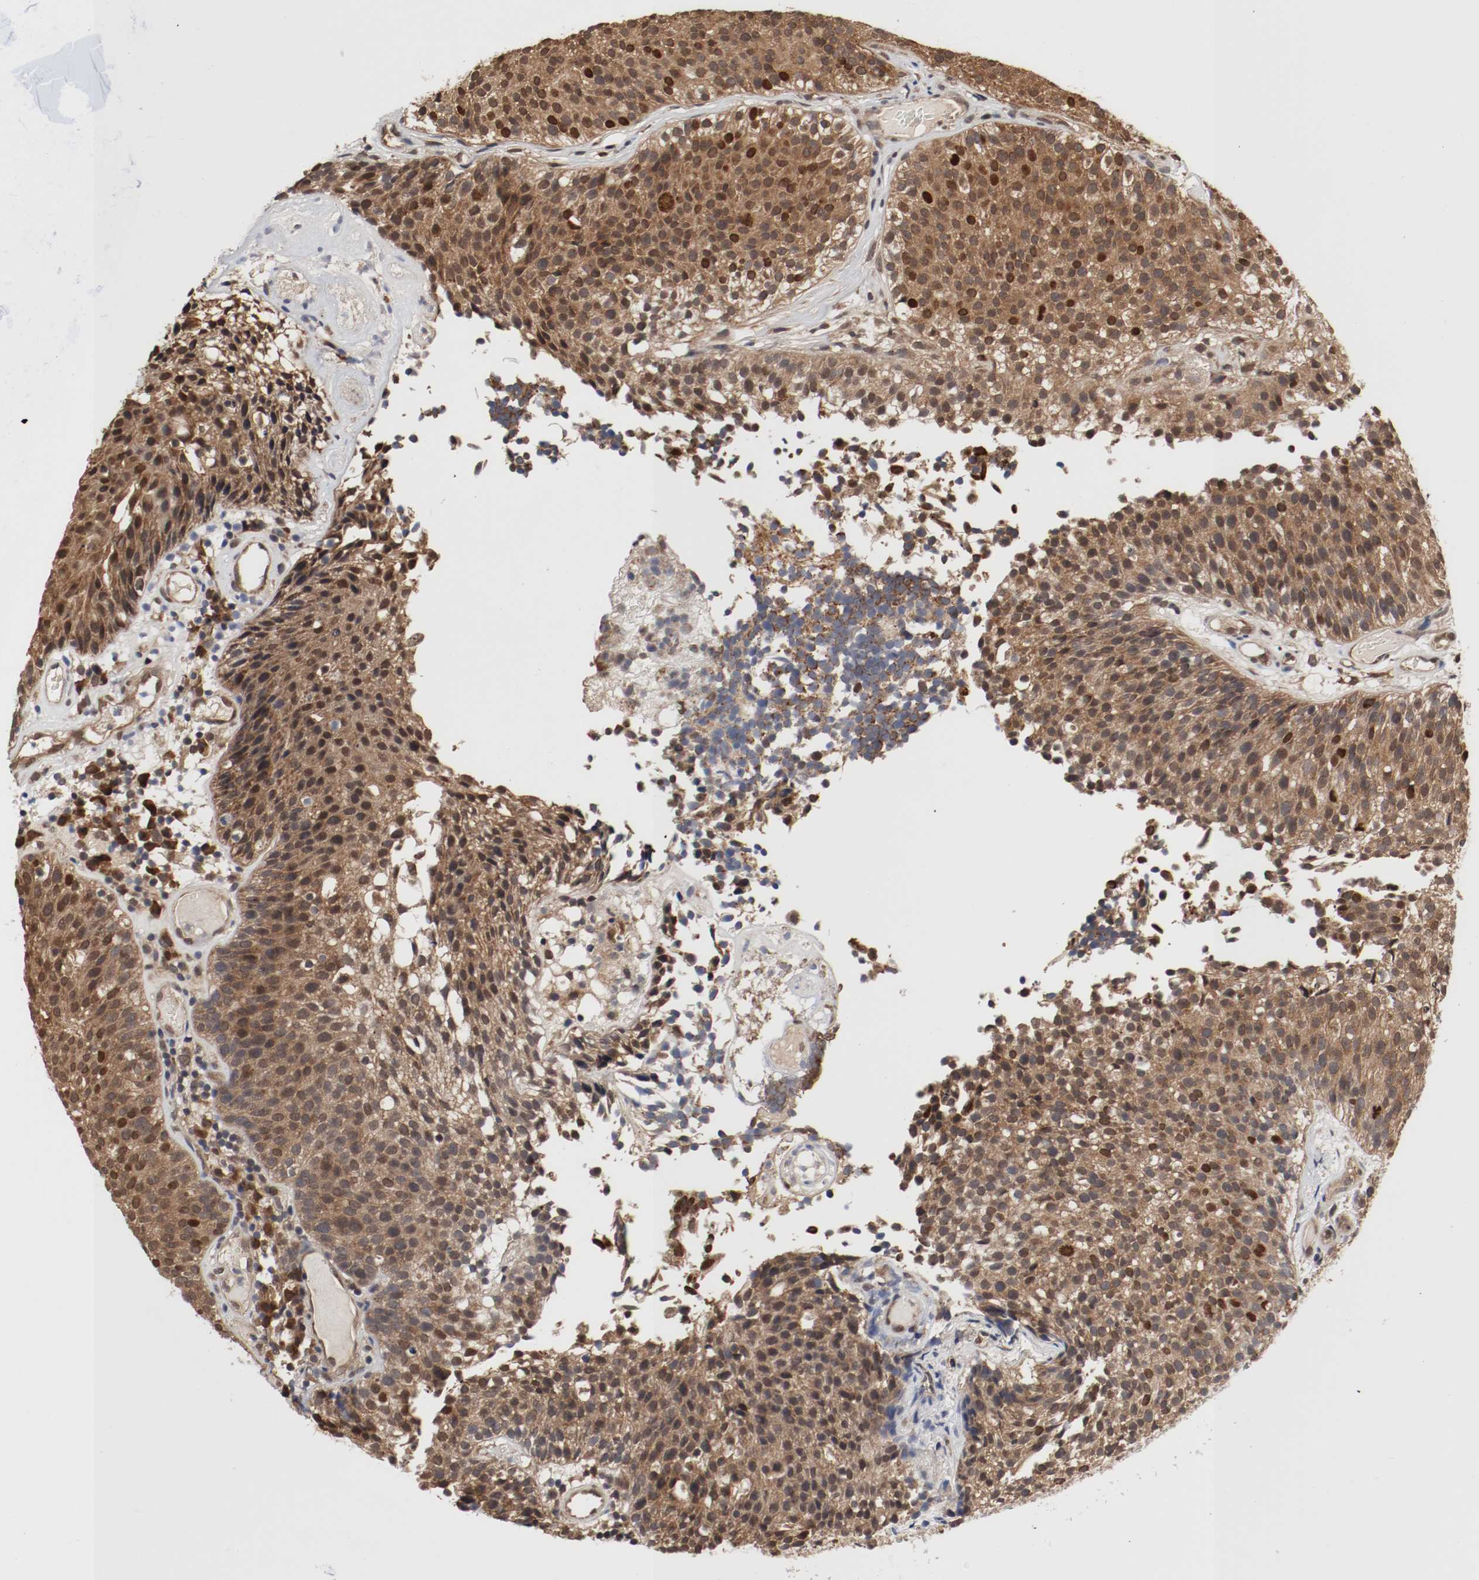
{"staining": {"intensity": "moderate", "quantity": ">75%", "location": "cytoplasmic/membranous,nuclear"}, "tissue": "urothelial cancer", "cell_type": "Tumor cells", "image_type": "cancer", "snomed": [{"axis": "morphology", "description": "Urothelial carcinoma, Low grade"}, {"axis": "topography", "description": "Urinary bladder"}], "caption": "Human urothelial carcinoma (low-grade) stained for a protein (brown) demonstrates moderate cytoplasmic/membranous and nuclear positive positivity in about >75% of tumor cells.", "gene": "AFG3L2", "patient": {"sex": "male", "age": 85}}